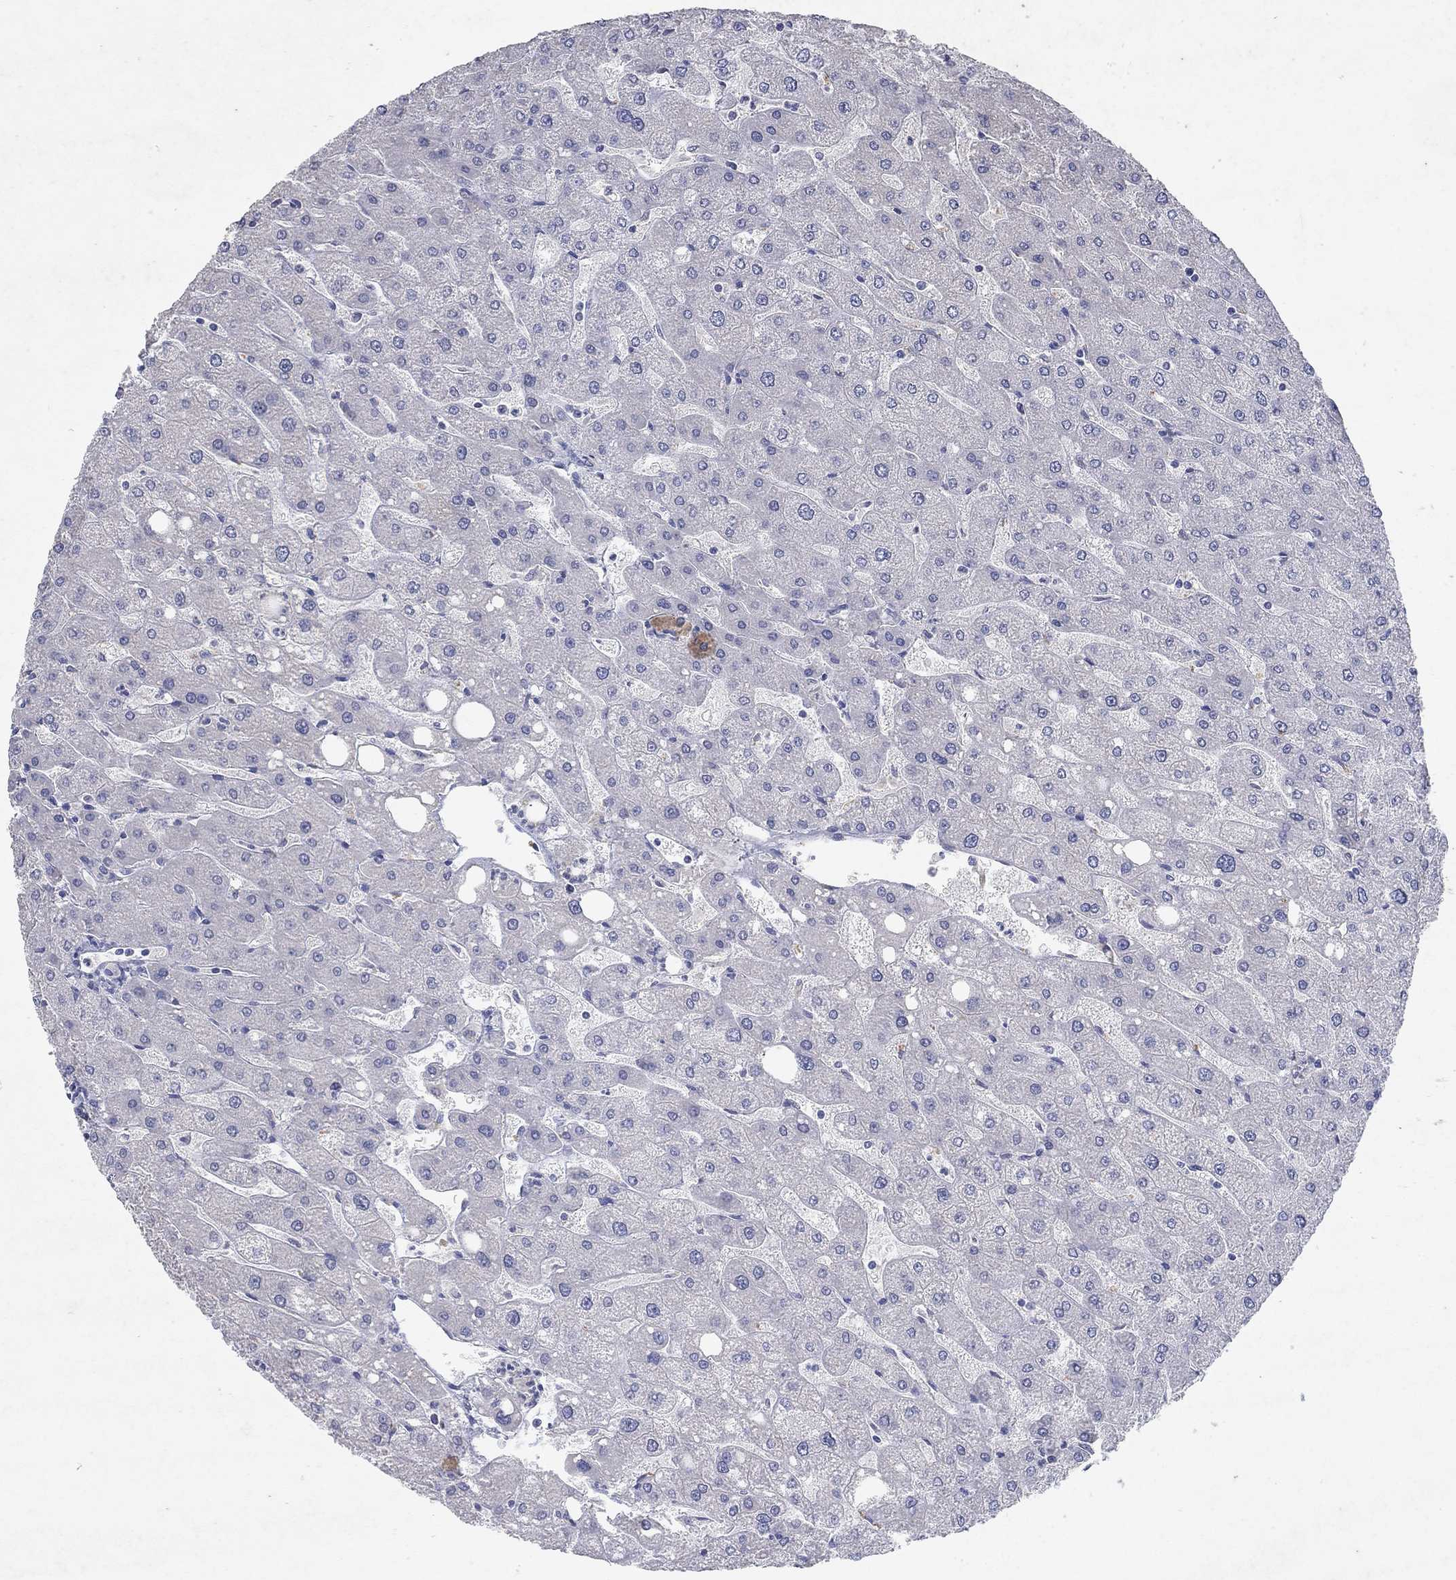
{"staining": {"intensity": "negative", "quantity": "none", "location": "none"}, "tissue": "liver", "cell_type": "Cholangiocytes", "image_type": "normal", "snomed": [{"axis": "morphology", "description": "Normal tissue, NOS"}, {"axis": "topography", "description": "Liver"}], "caption": "Protein analysis of benign liver displays no significant positivity in cholangiocytes.", "gene": "KRT40", "patient": {"sex": "male", "age": 67}}